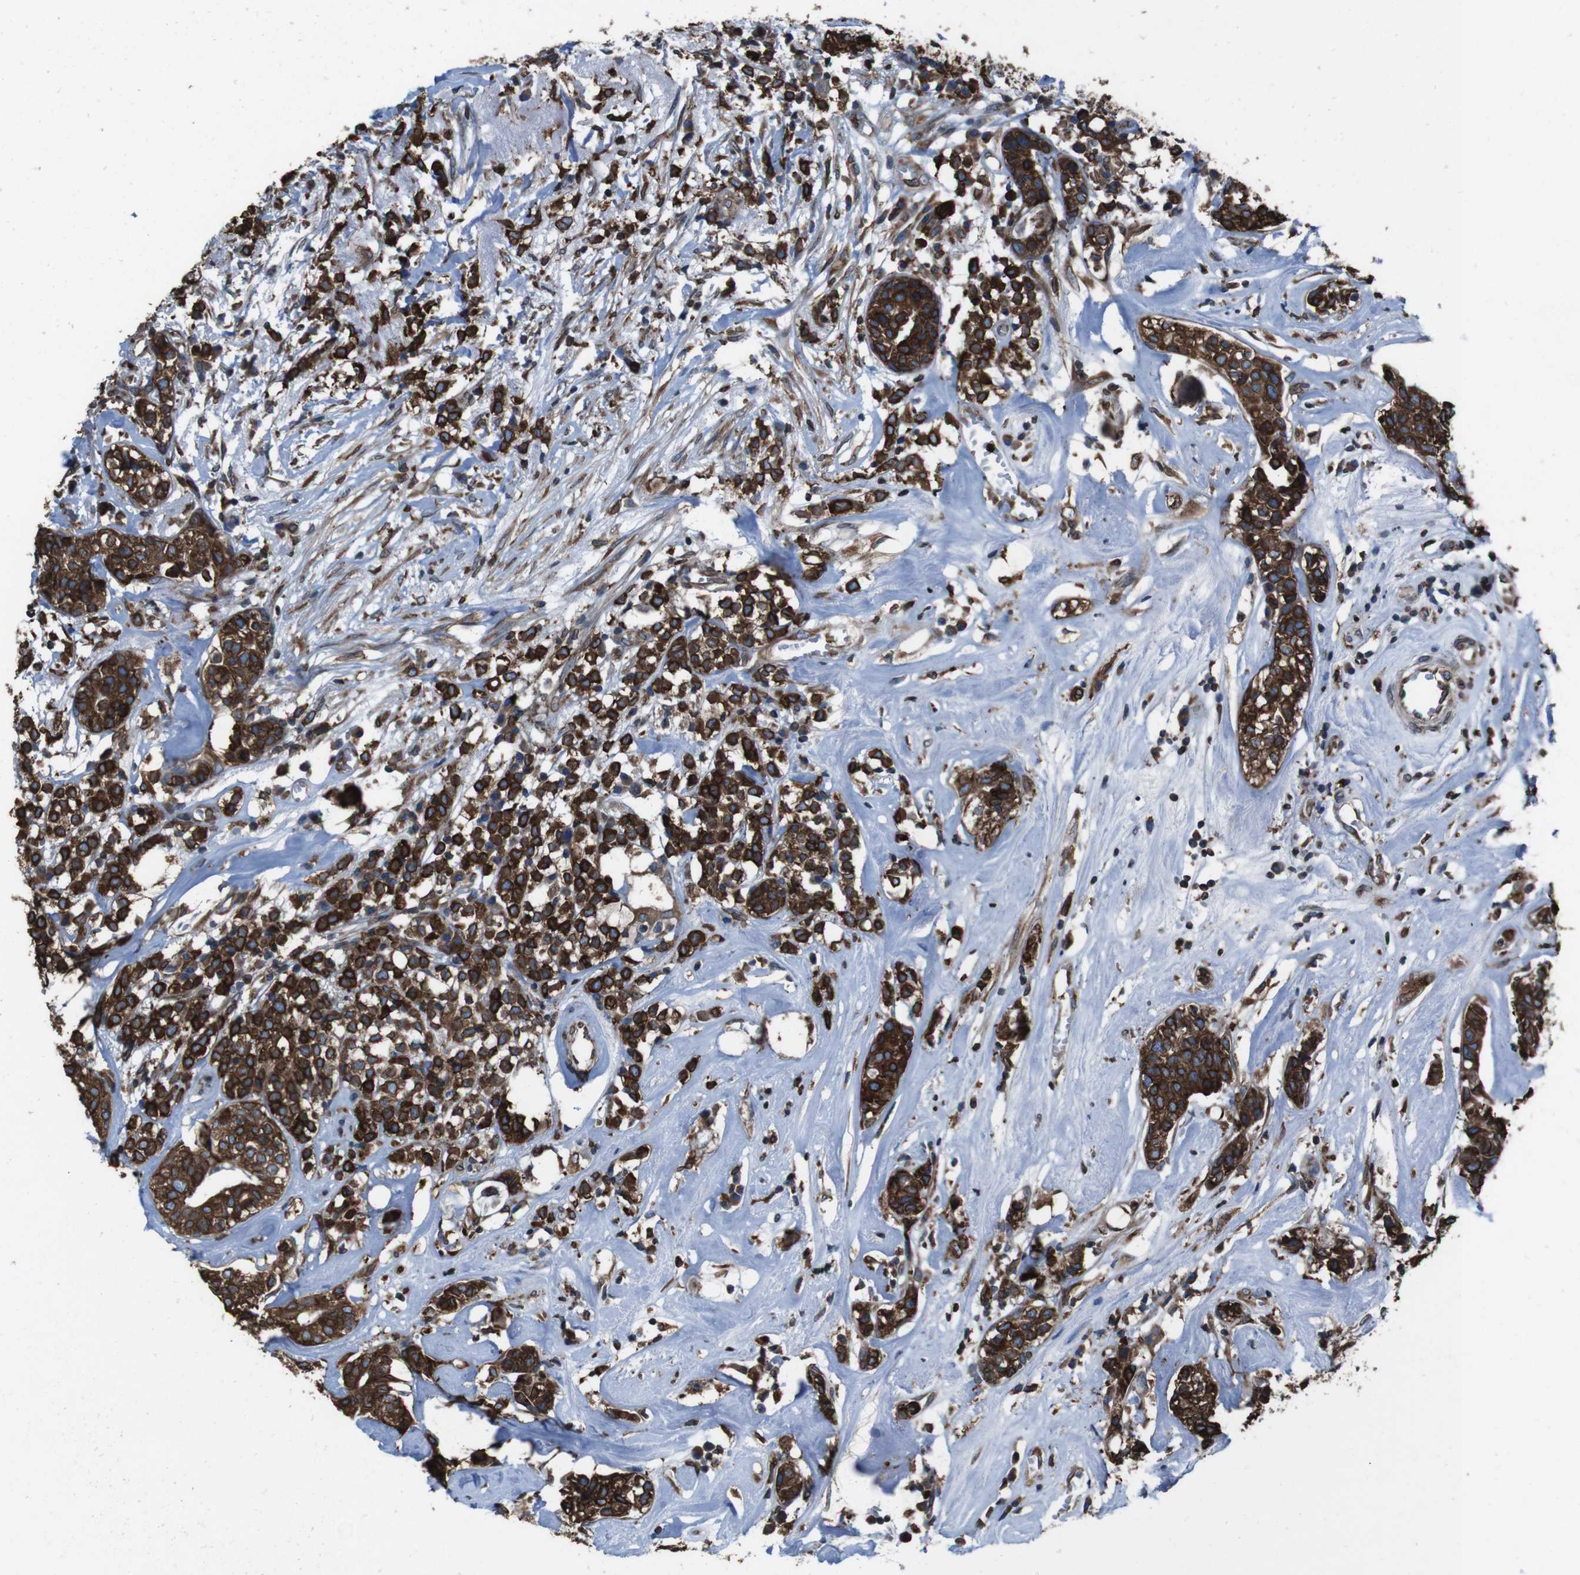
{"staining": {"intensity": "strong", "quantity": ">75%", "location": "cytoplasmic/membranous"}, "tissue": "head and neck cancer", "cell_type": "Tumor cells", "image_type": "cancer", "snomed": [{"axis": "morphology", "description": "Adenocarcinoma, NOS"}, {"axis": "topography", "description": "Salivary gland"}, {"axis": "topography", "description": "Head-Neck"}], "caption": "This is a micrograph of immunohistochemistry (IHC) staining of head and neck adenocarcinoma, which shows strong expression in the cytoplasmic/membranous of tumor cells.", "gene": "APMAP", "patient": {"sex": "female", "age": 65}}